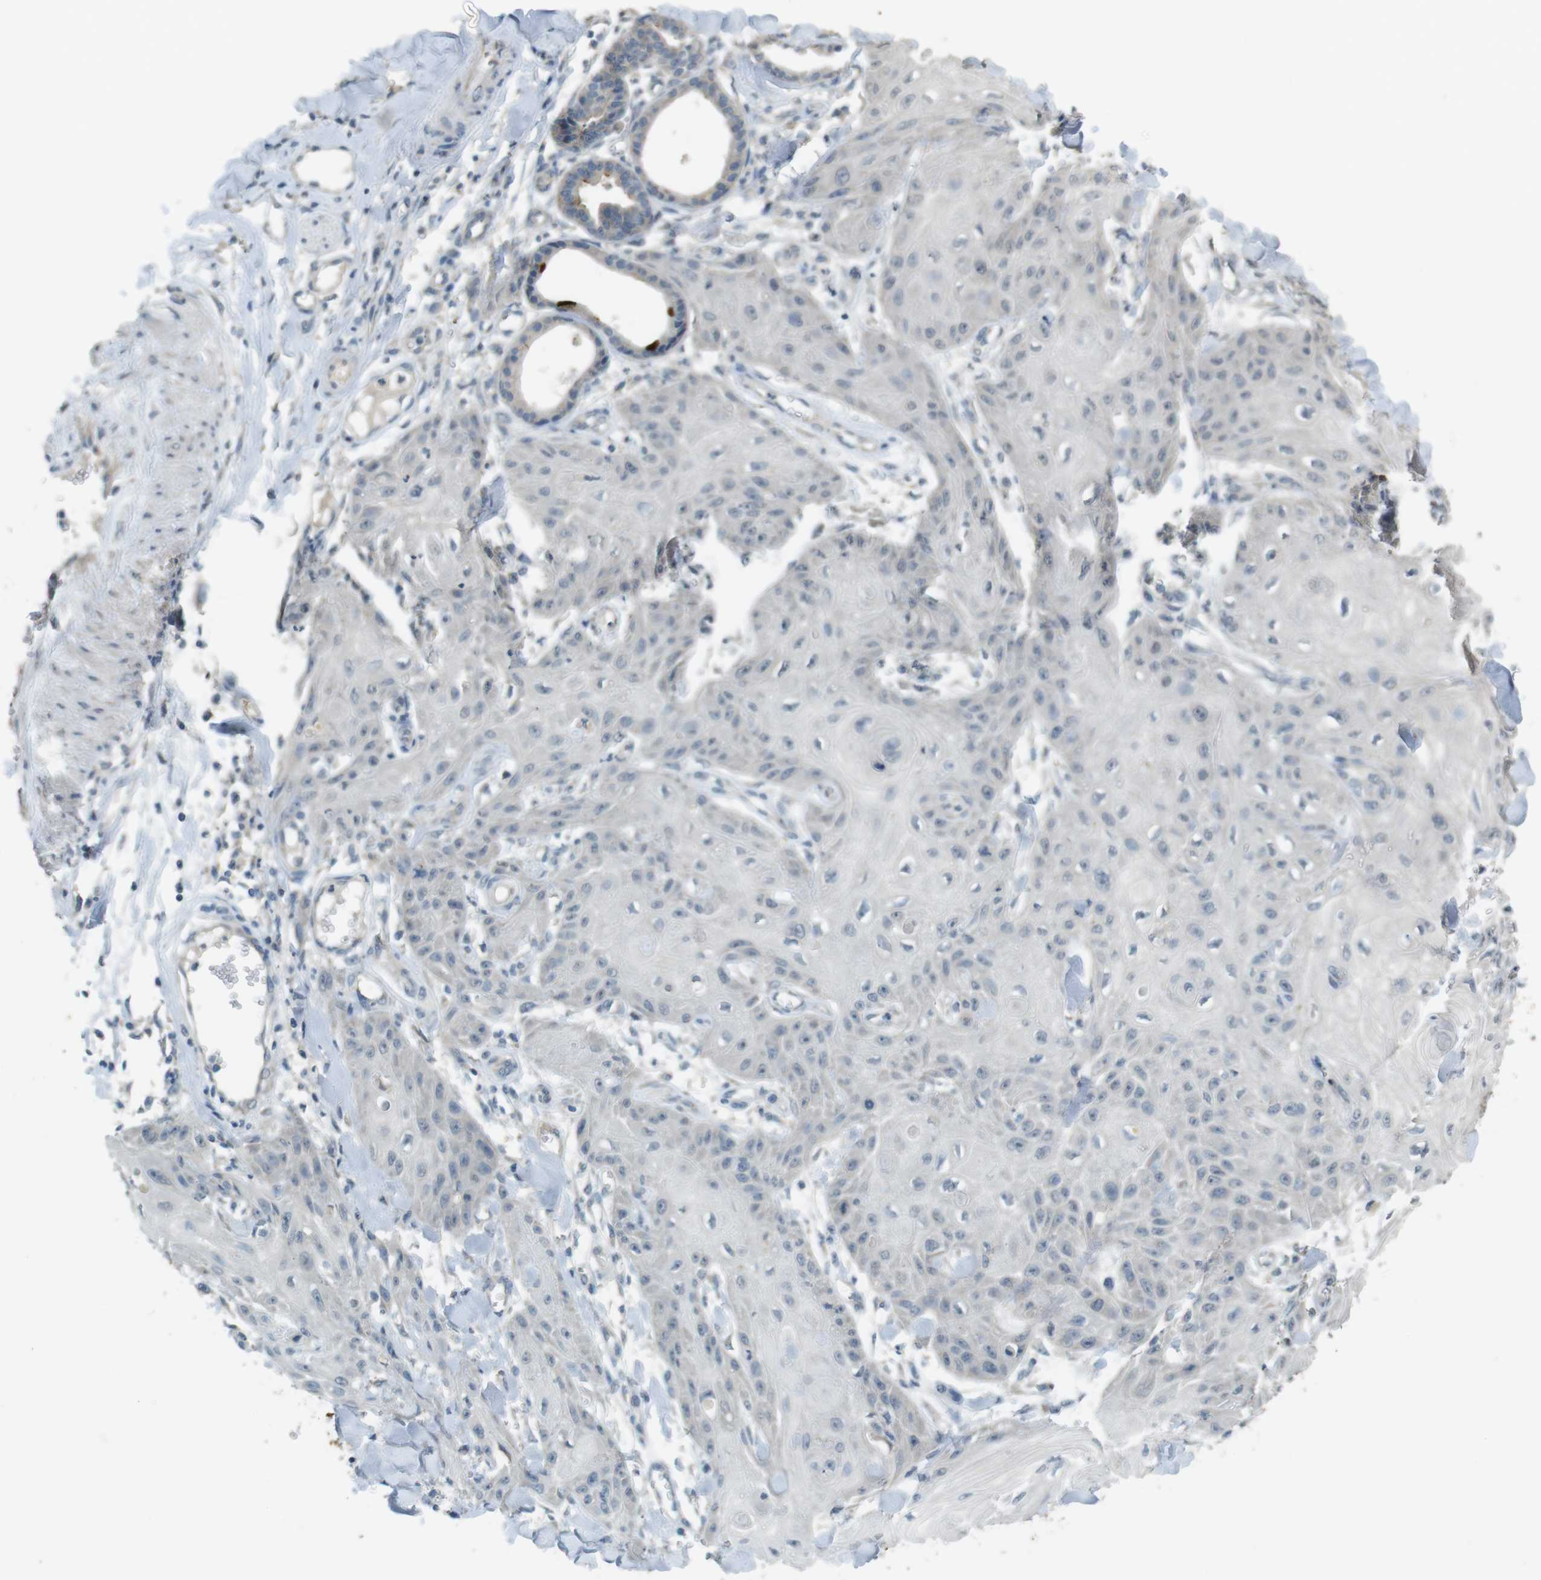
{"staining": {"intensity": "negative", "quantity": "none", "location": "none"}, "tissue": "skin cancer", "cell_type": "Tumor cells", "image_type": "cancer", "snomed": [{"axis": "morphology", "description": "Squamous cell carcinoma, NOS"}, {"axis": "topography", "description": "Skin"}], "caption": "A high-resolution photomicrograph shows IHC staining of skin squamous cell carcinoma, which exhibits no significant staining in tumor cells.", "gene": "MUC5B", "patient": {"sex": "male", "age": 74}}